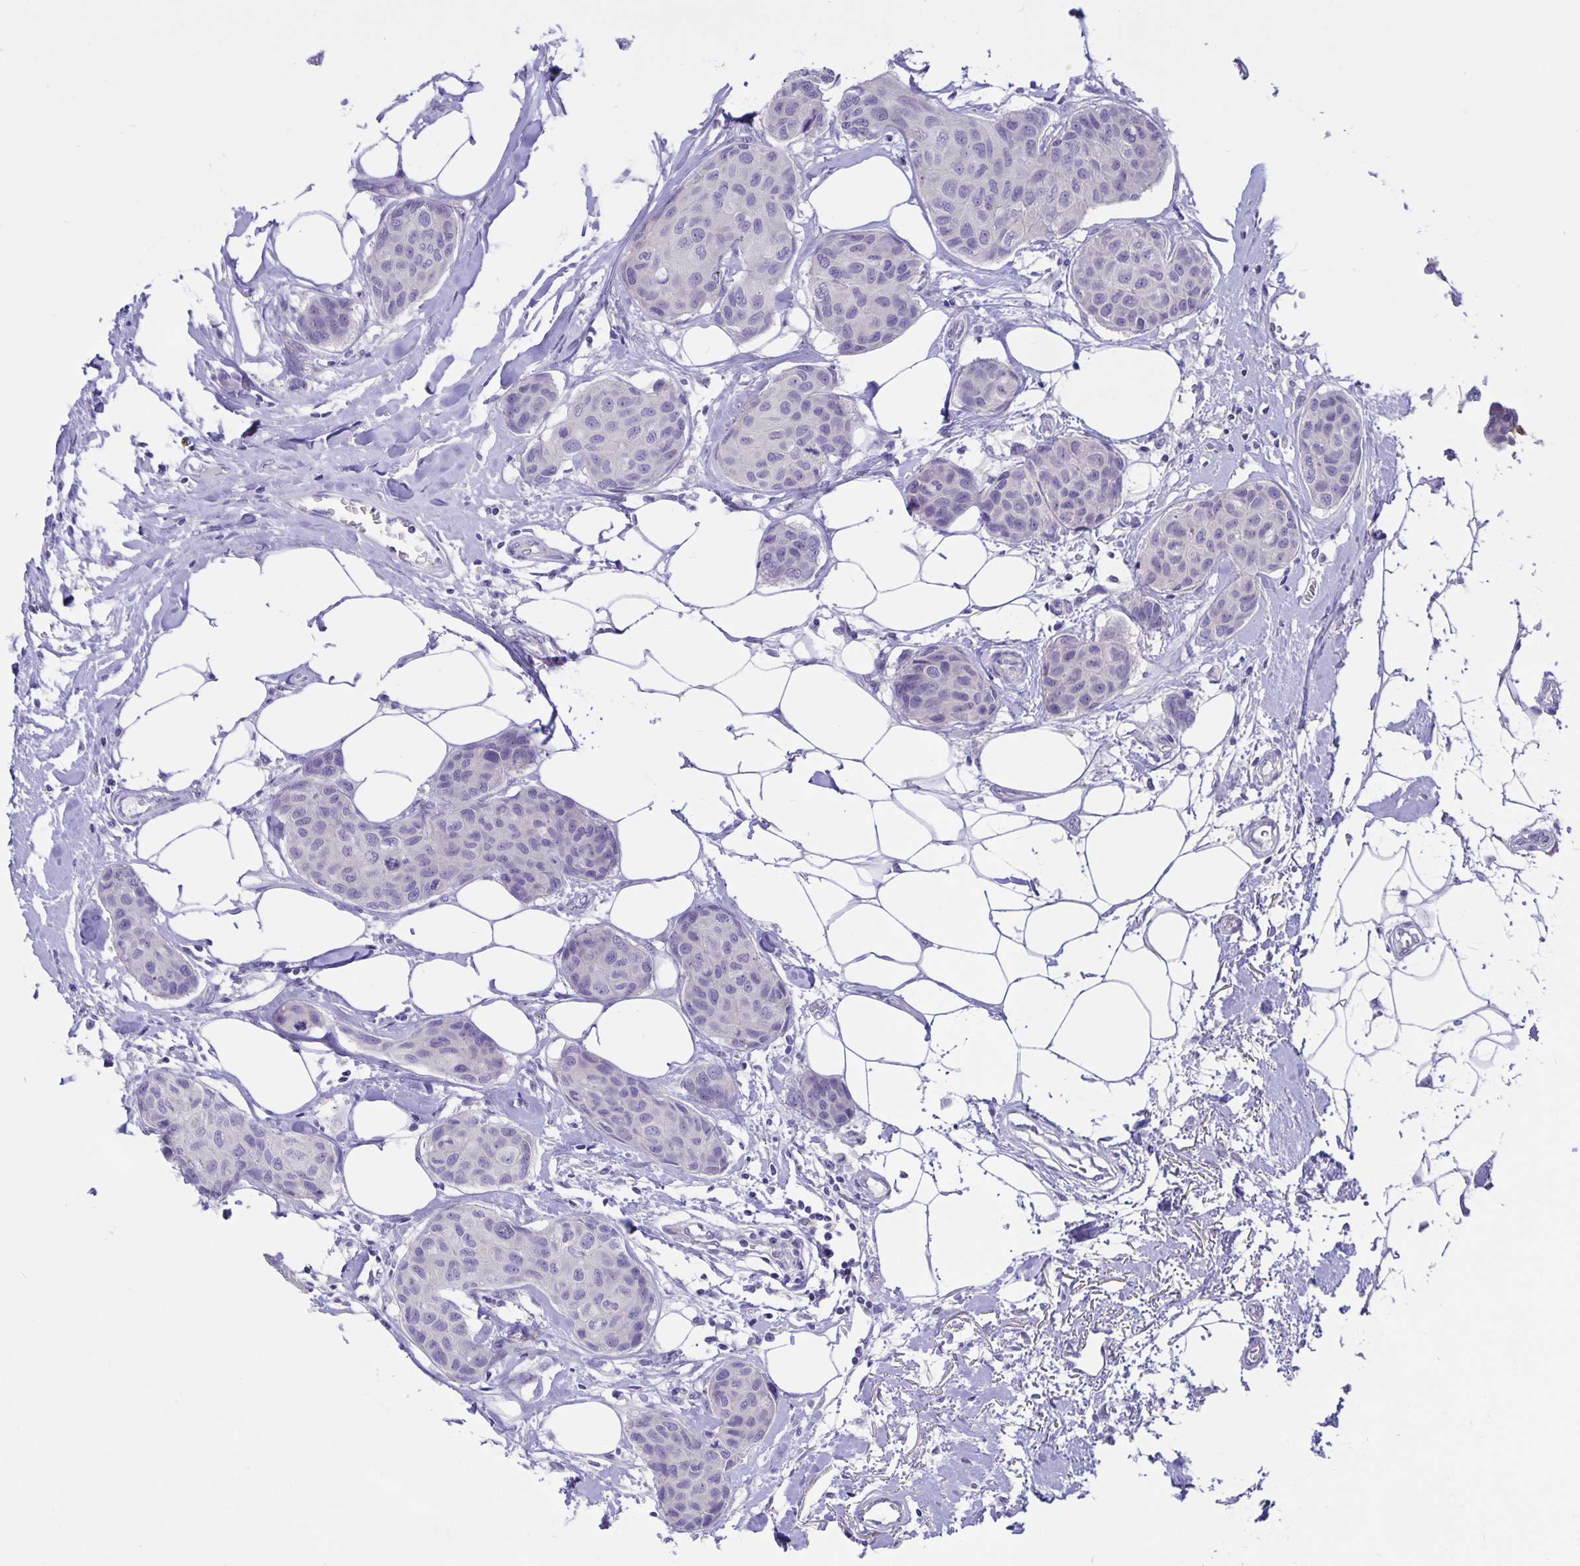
{"staining": {"intensity": "negative", "quantity": "none", "location": "none"}, "tissue": "breast cancer", "cell_type": "Tumor cells", "image_type": "cancer", "snomed": [{"axis": "morphology", "description": "Duct carcinoma"}, {"axis": "topography", "description": "Breast"}], "caption": "DAB (3,3'-diaminobenzidine) immunohistochemical staining of breast cancer shows no significant expression in tumor cells.", "gene": "ERMN", "patient": {"sex": "female", "age": 80}}